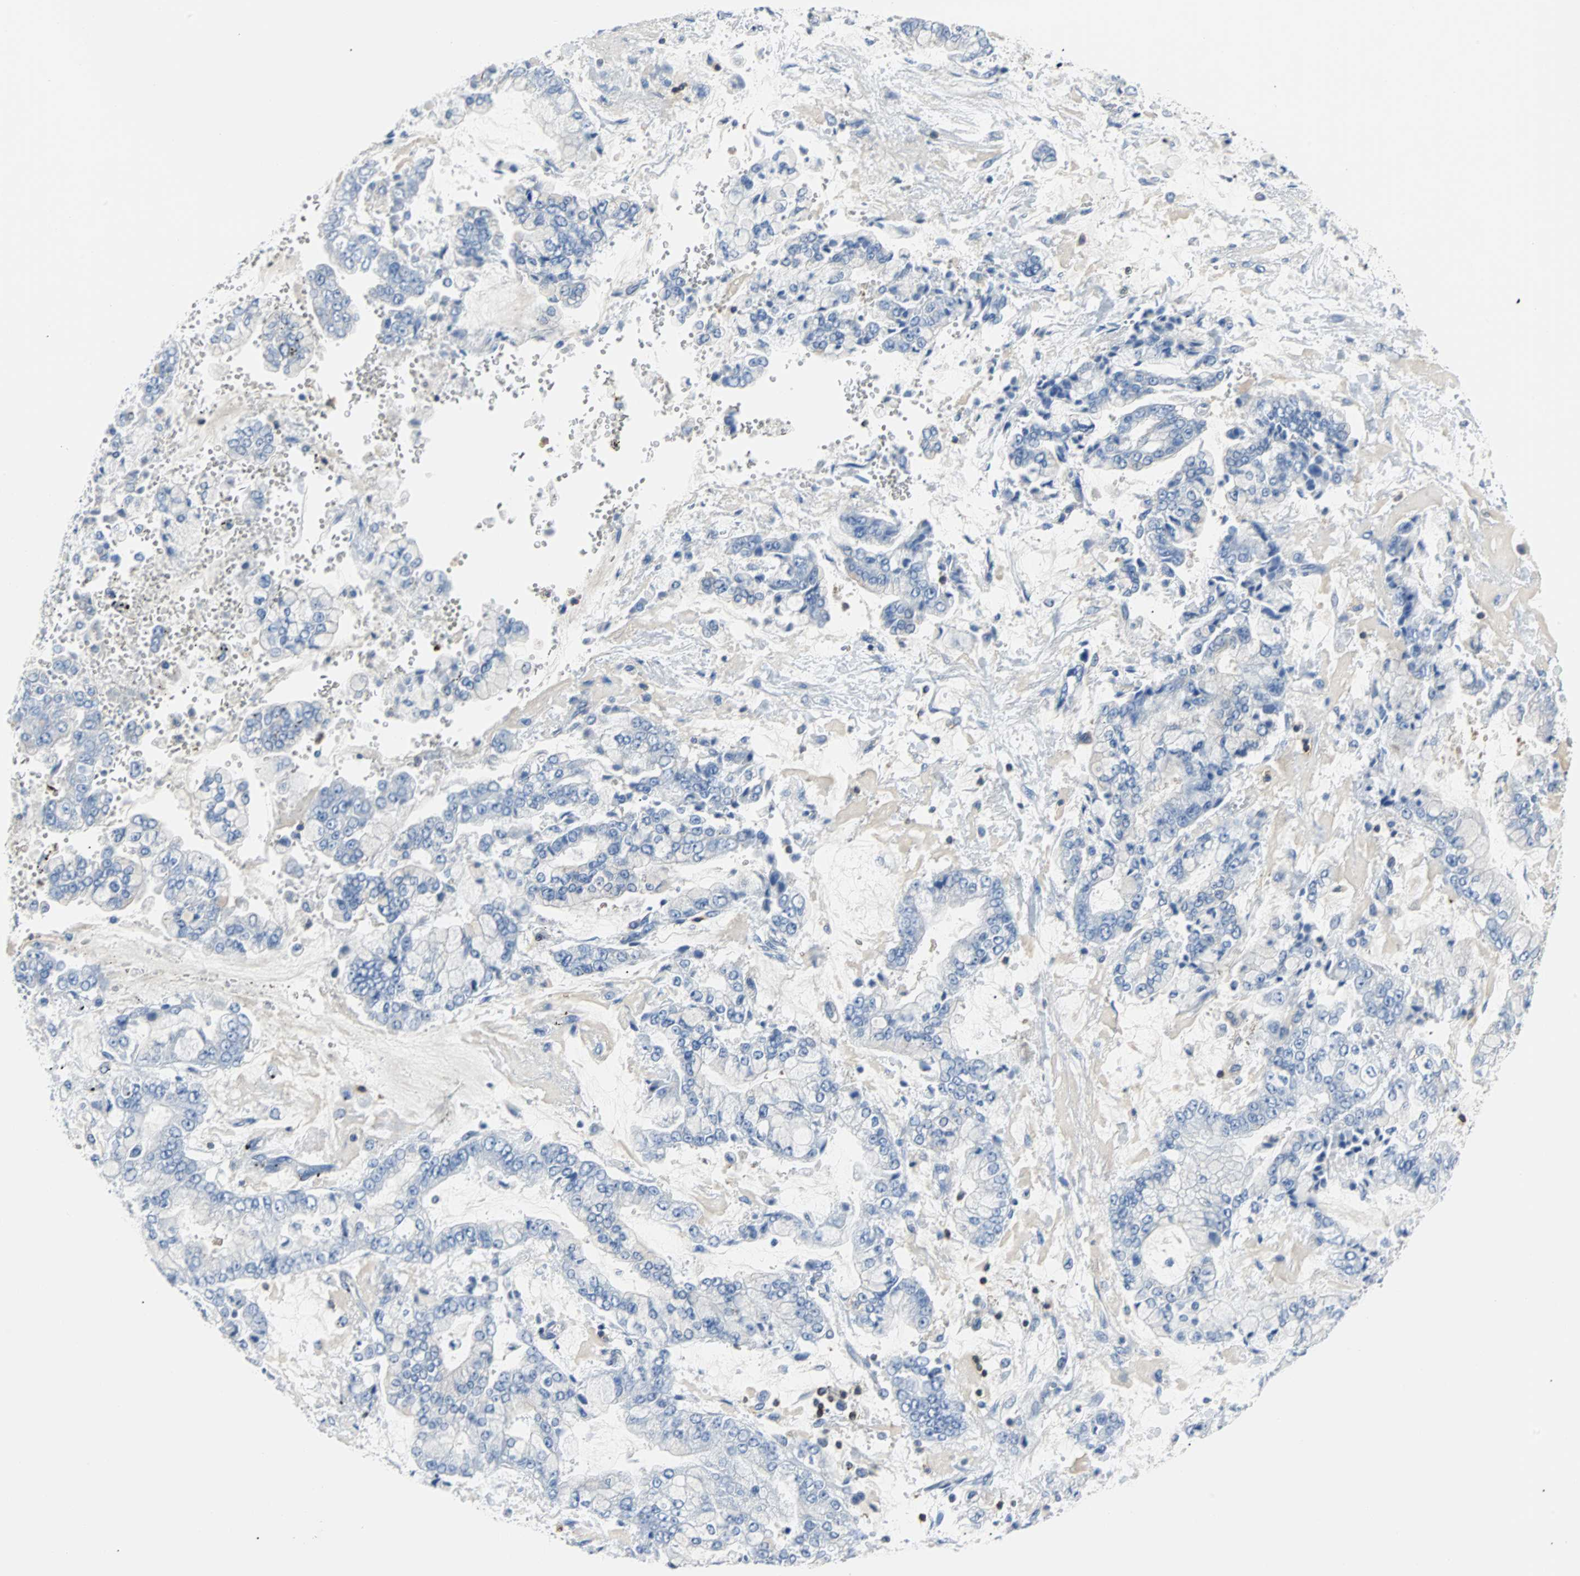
{"staining": {"intensity": "negative", "quantity": "none", "location": "none"}, "tissue": "stomach cancer", "cell_type": "Tumor cells", "image_type": "cancer", "snomed": [{"axis": "morphology", "description": "Adenocarcinoma, NOS"}, {"axis": "topography", "description": "Stomach"}], "caption": "Immunohistochemical staining of human stomach adenocarcinoma exhibits no significant positivity in tumor cells.", "gene": "TSC22D4", "patient": {"sex": "male", "age": 76}}